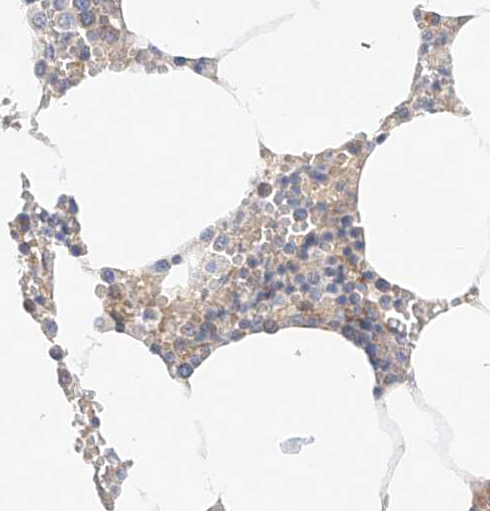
{"staining": {"intensity": "strong", "quantity": "<25%", "location": "cytoplasmic/membranous"}, "tissue": "bone marrow", "cell_type": "Hematopoietic cells", "image_type": "normal", "snomed": [{"axis": "morphology", "description": "Normal tissue, NOS"}, {"axis": "topography", "description": "Bone marrow"}], "caption": "Benign bone marrow demonstrates strong cytoplasmic/membranous staining in about <25% of hematopoietic cells The staining is performed using DAB (3,3'-diaminobenzidine) brown chromogen to label protein expression. The nuclei are counter-stained blue using hematoxylin..", "gene": "NR1D1", "patient": {"sex": "male", "age": 70}}